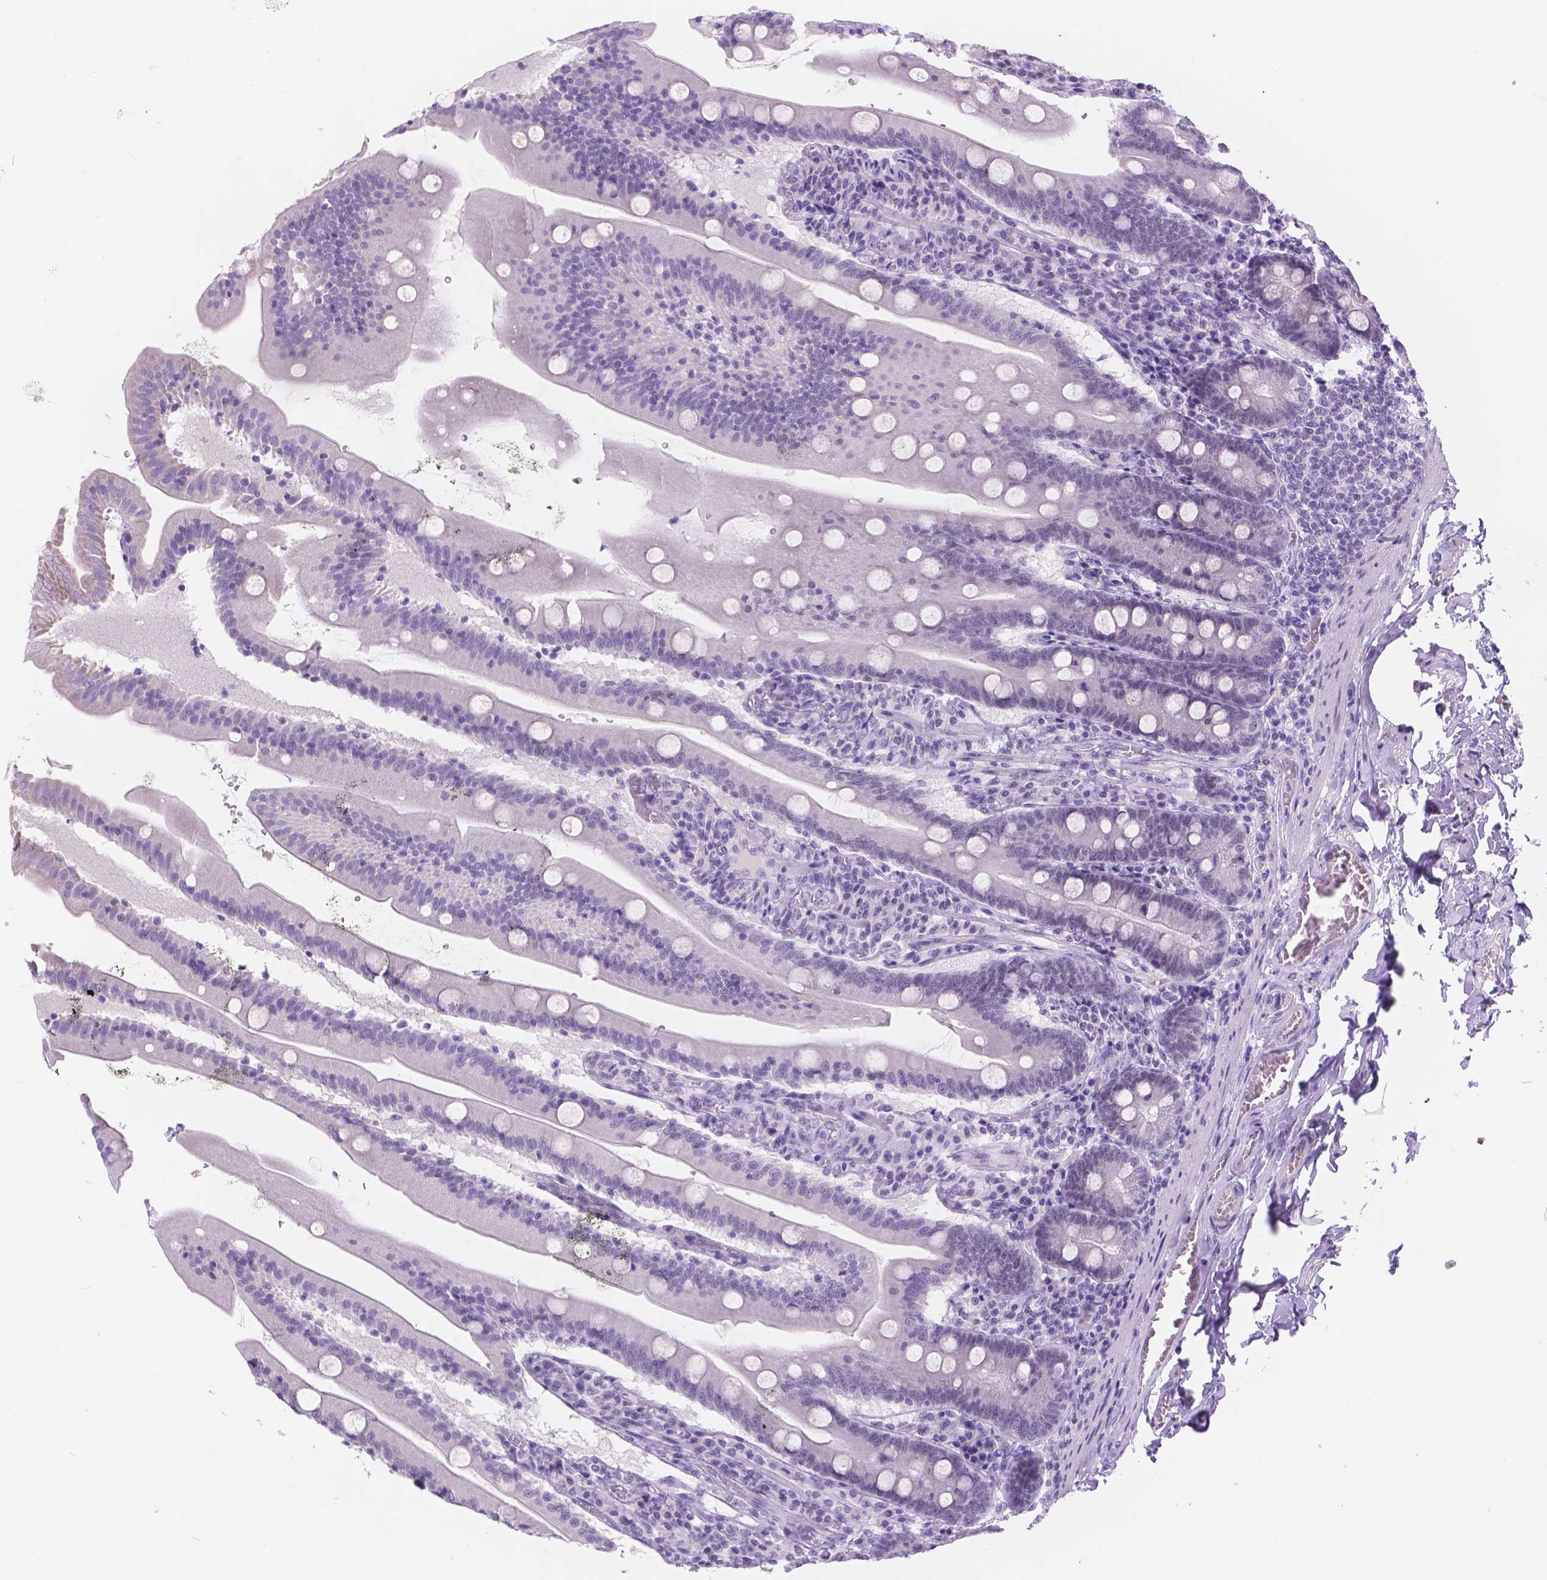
{"staining": {"intensity": "negative", "quantity": "none", "location": "none"}, "tissue": "small intestine", "cell_type": "Glandular cells", "image_type": "normal", "snomed": [{"axis": "morphology", "description": "Normal tissue, NOS"}, {"axis": "topography", "description": "Small intestine"}], "caption": "The IHC image has no significant positivity in glandular cells of small intestine. (Brightfield microscopy of DAB (3,3'-diaminobenzidine) immunohistochemistry at high magnification).", "gene": "DCC", "patient": {"sex": "male", "age": 37}}